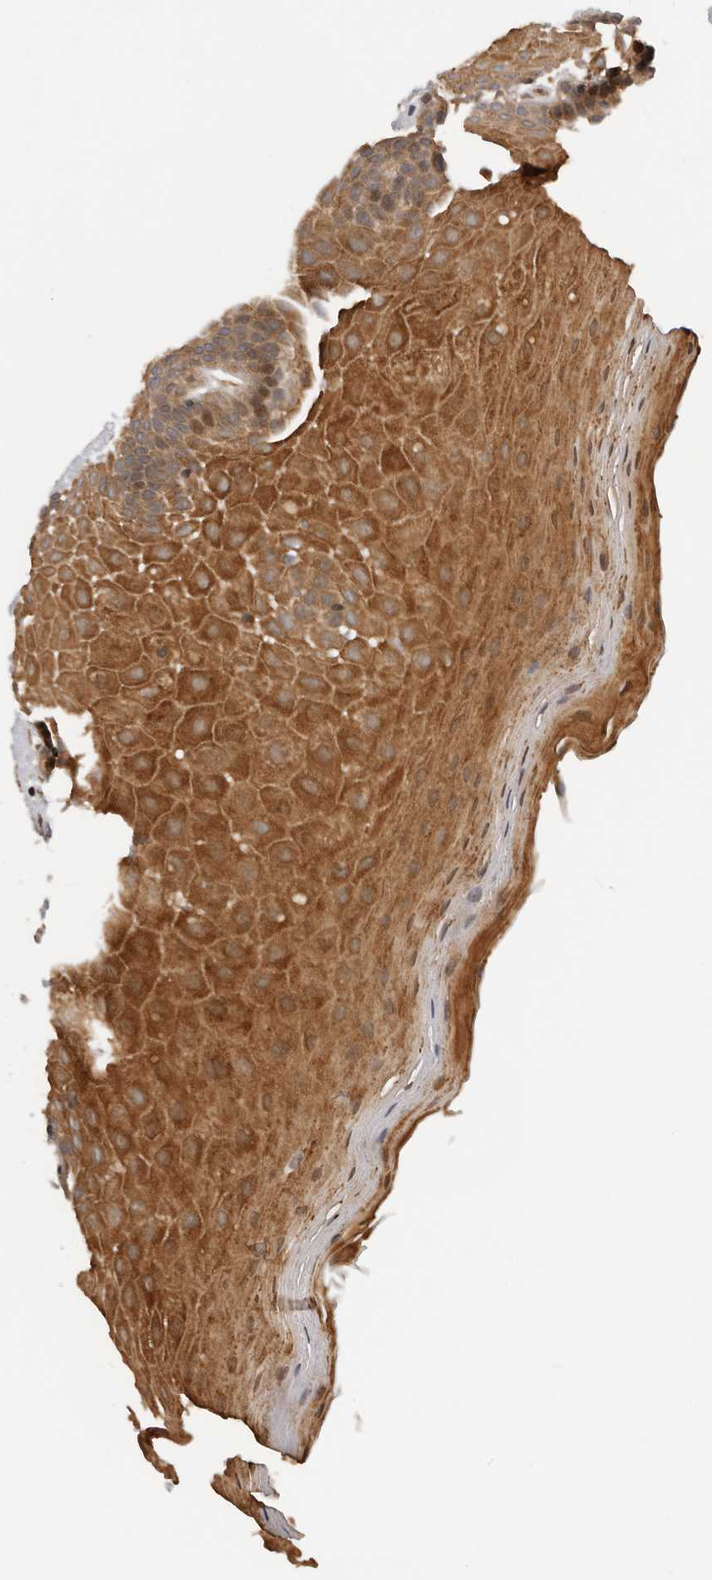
{"staining": {"intensity": "moderate", "quantity": ">75%", "location": "cytoplasmic/membranous"}, "tissue": "oral mucosa", "cell_type": "Squamous epithelial cells", "image_type": "normal", "snomed": [{"axis": "morphology", "description": "Normal tissue, NOS"}, {"axis": "topography", "description": "Oral tissue"}], "caption": "This micrograph reveals immunohistochemistry staining of normal human oral mucosa, with medium moderate cytoplasmic/membranous staining in approximately >75% of squamous epithelial cells.", "gene": "RNF157", "patient": {"sex": "male", "age": 62}}